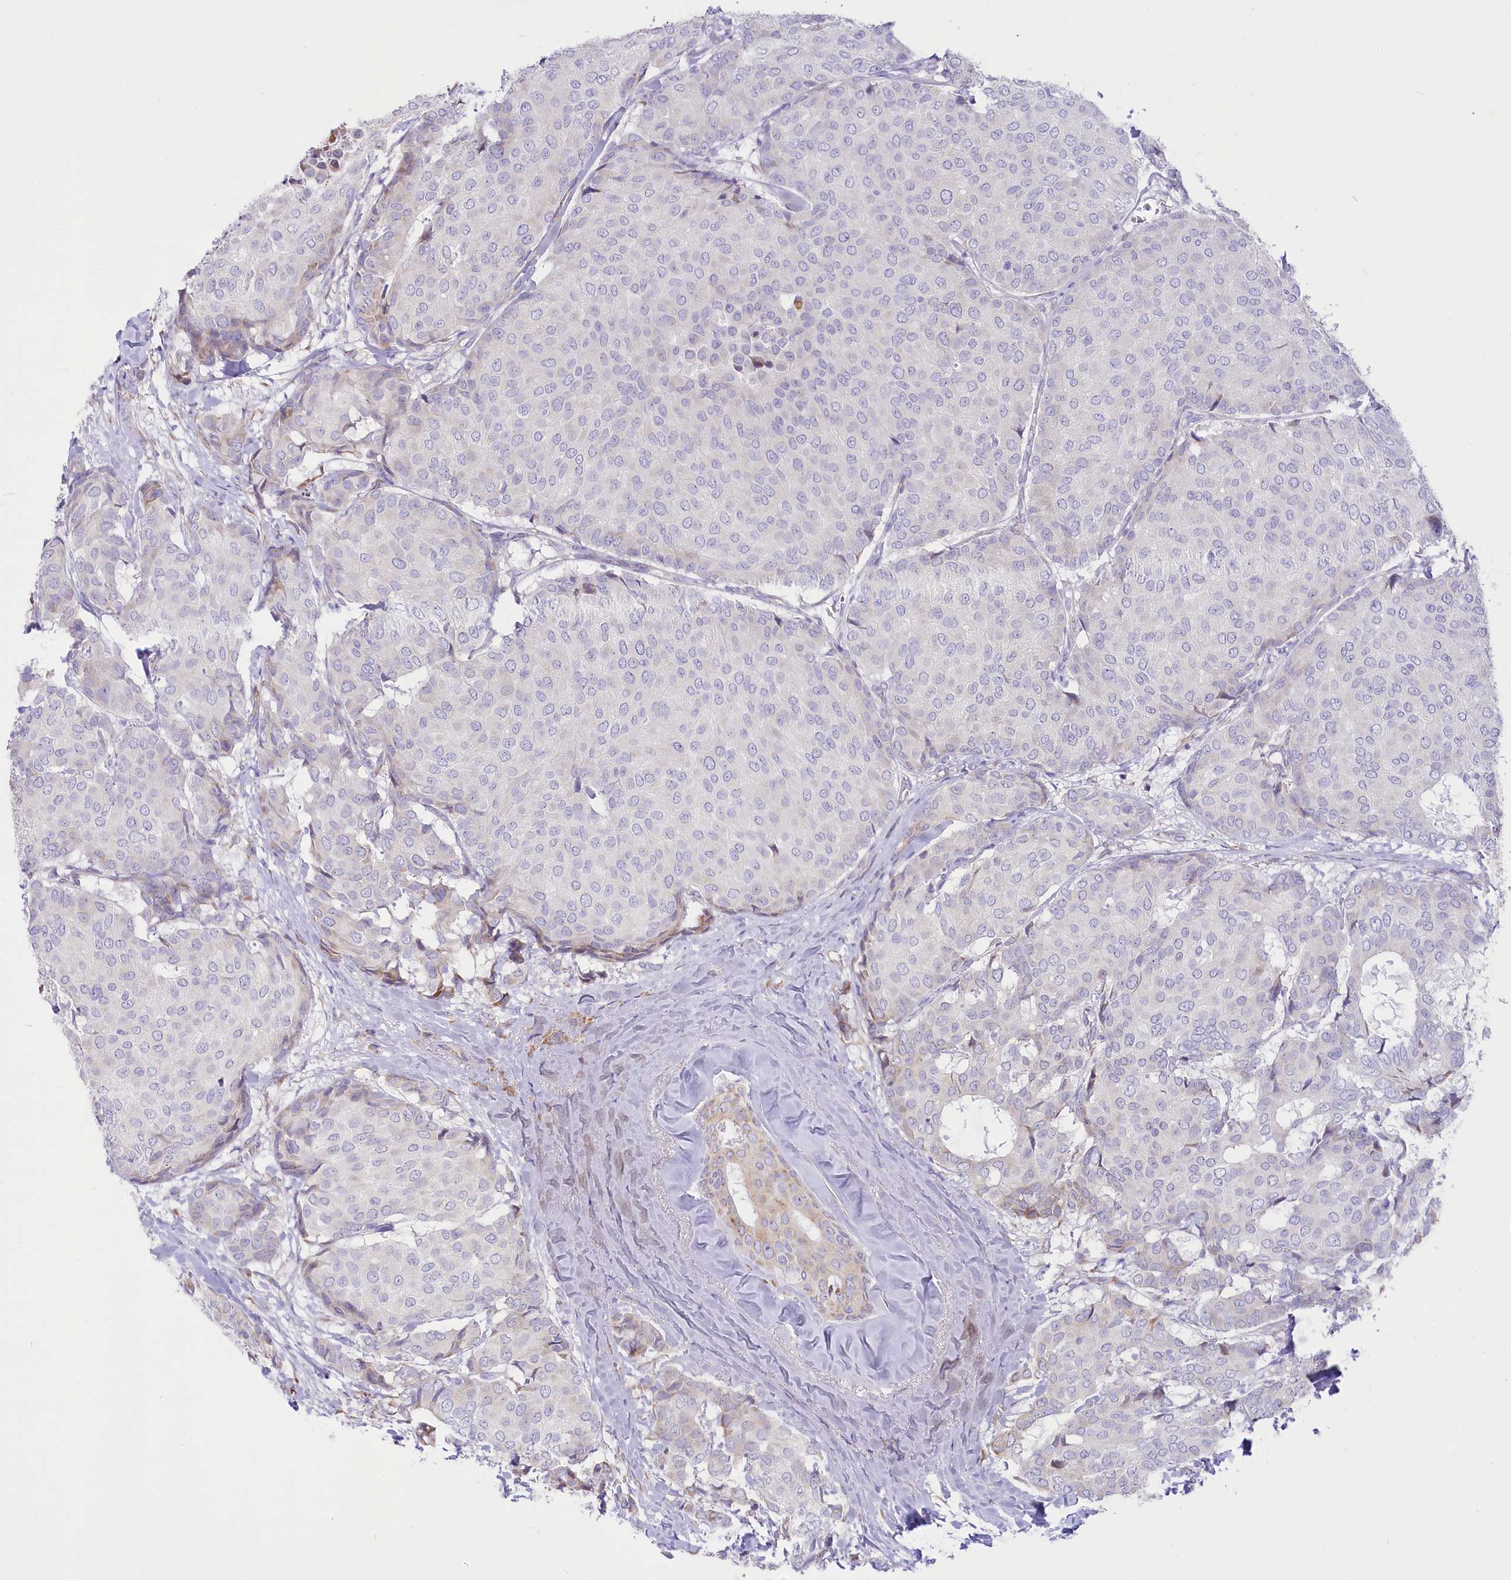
{"staining": {"intensity": "negative", "quantity": "none", "location": "none"}, "tissue": "breast cancer", "cell_type": "Tumor cells", "image_type": "cancer", "snomed": [{"axis": "morphology", "description": "Duct carcinoma"}, {"axis": "topography", "description": "Breast"}], "caption": "The image shows no staining of tumor cells in breast cancer.", "gene": "STT3B", "patient": {"sex": "female", "age": 75}}